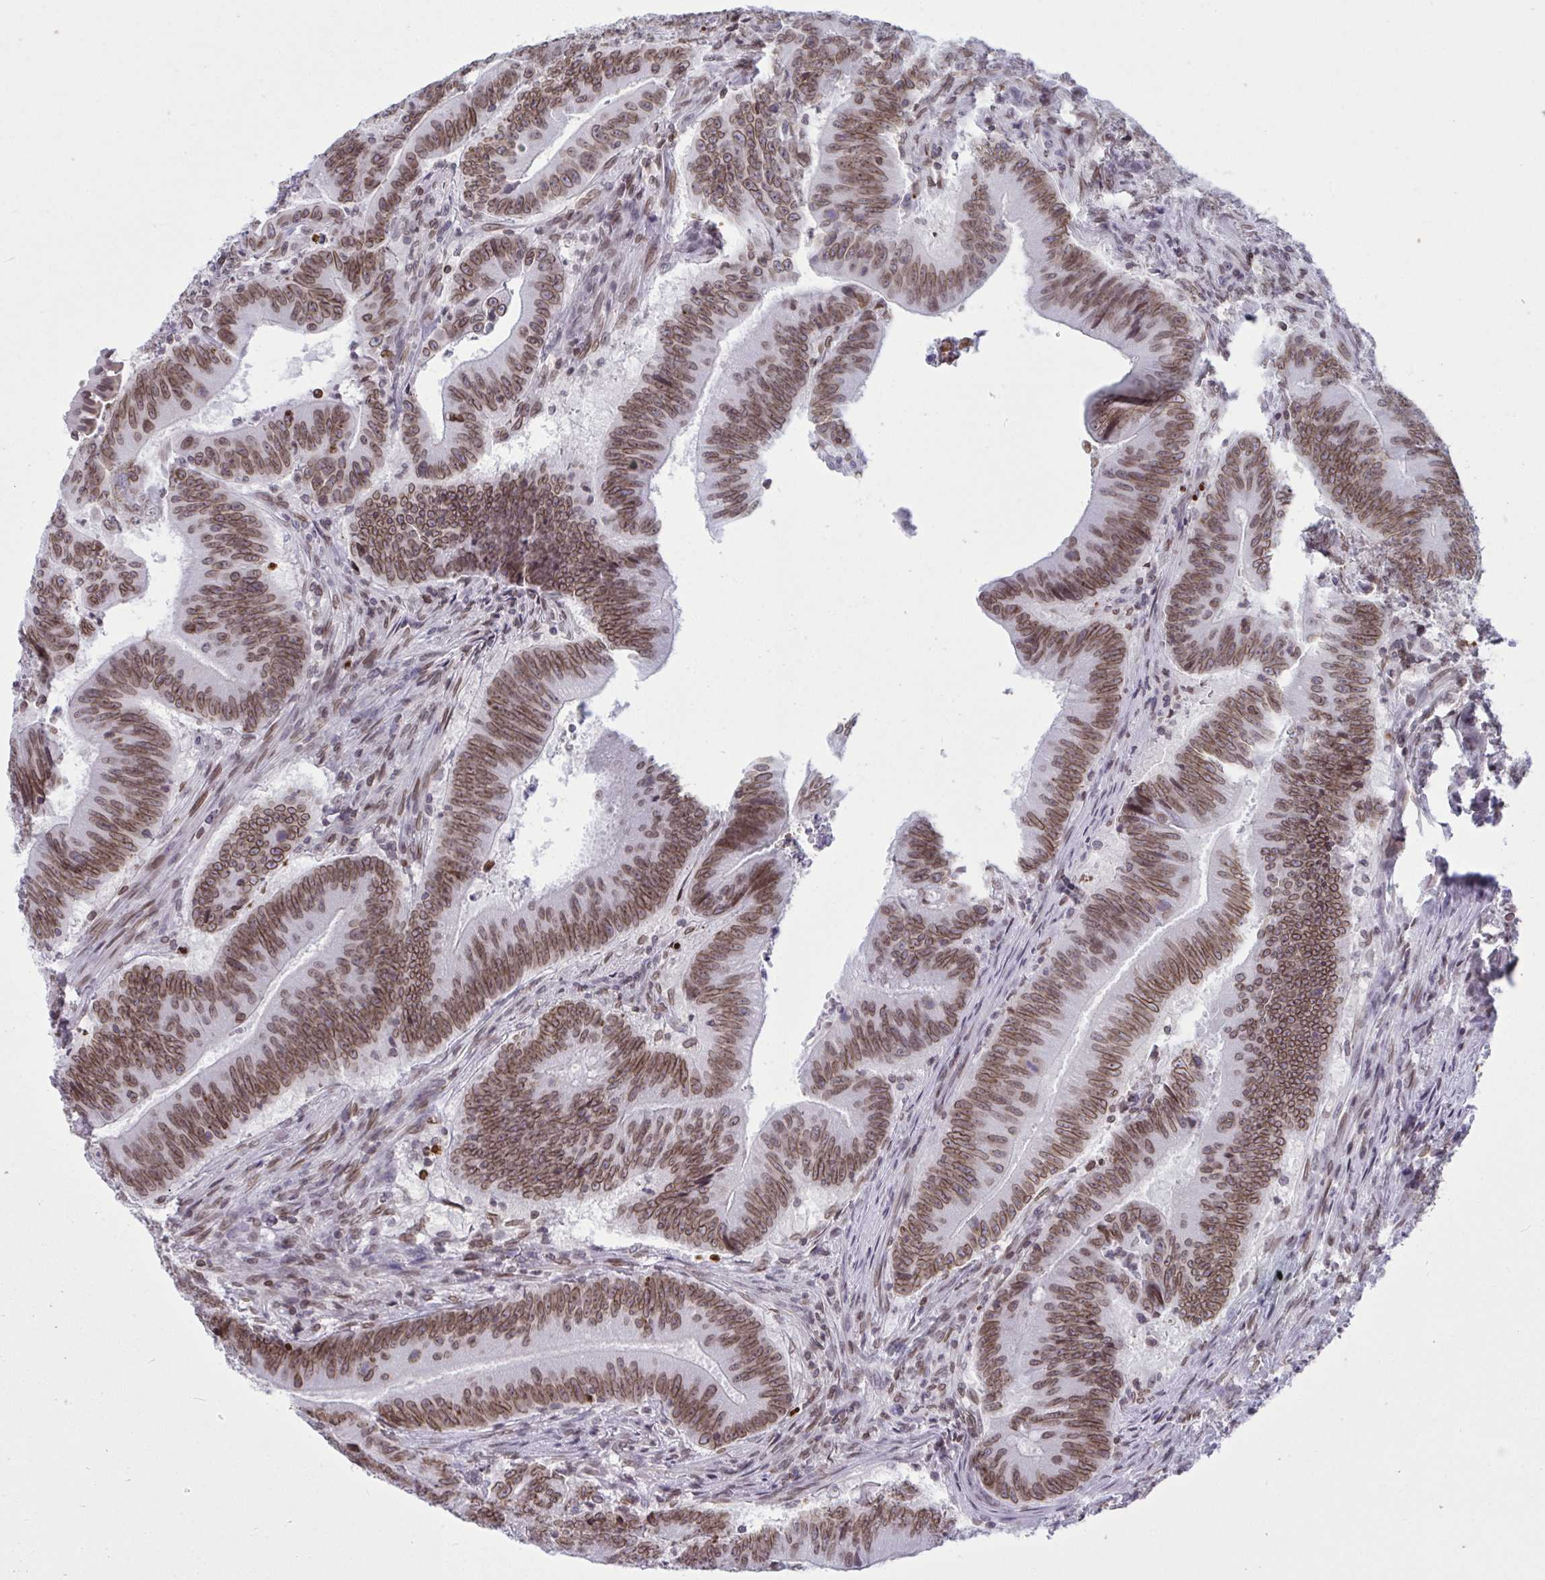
{"staining": {"intensity": "moderate", "quantity": ">75%", "location": "cytoplasmic/membranous,nuclear"}, "tissue": "colorectal cancer", "cell_type": "Tumor cells", "image_type": "cancer", "snomed": [{"axis": "morphology", "description": "Adenocarcinoma, NOS"}, {"axis": "topography", "description": "Colon"}], "caption": "A brown stain shows moderate cytoplasmic/membranous and nuclear expression of a protein in human colorectal cancer tumor cells.", "gene": "LMNB2", "patient": {"sex": "female", "age": 87}}